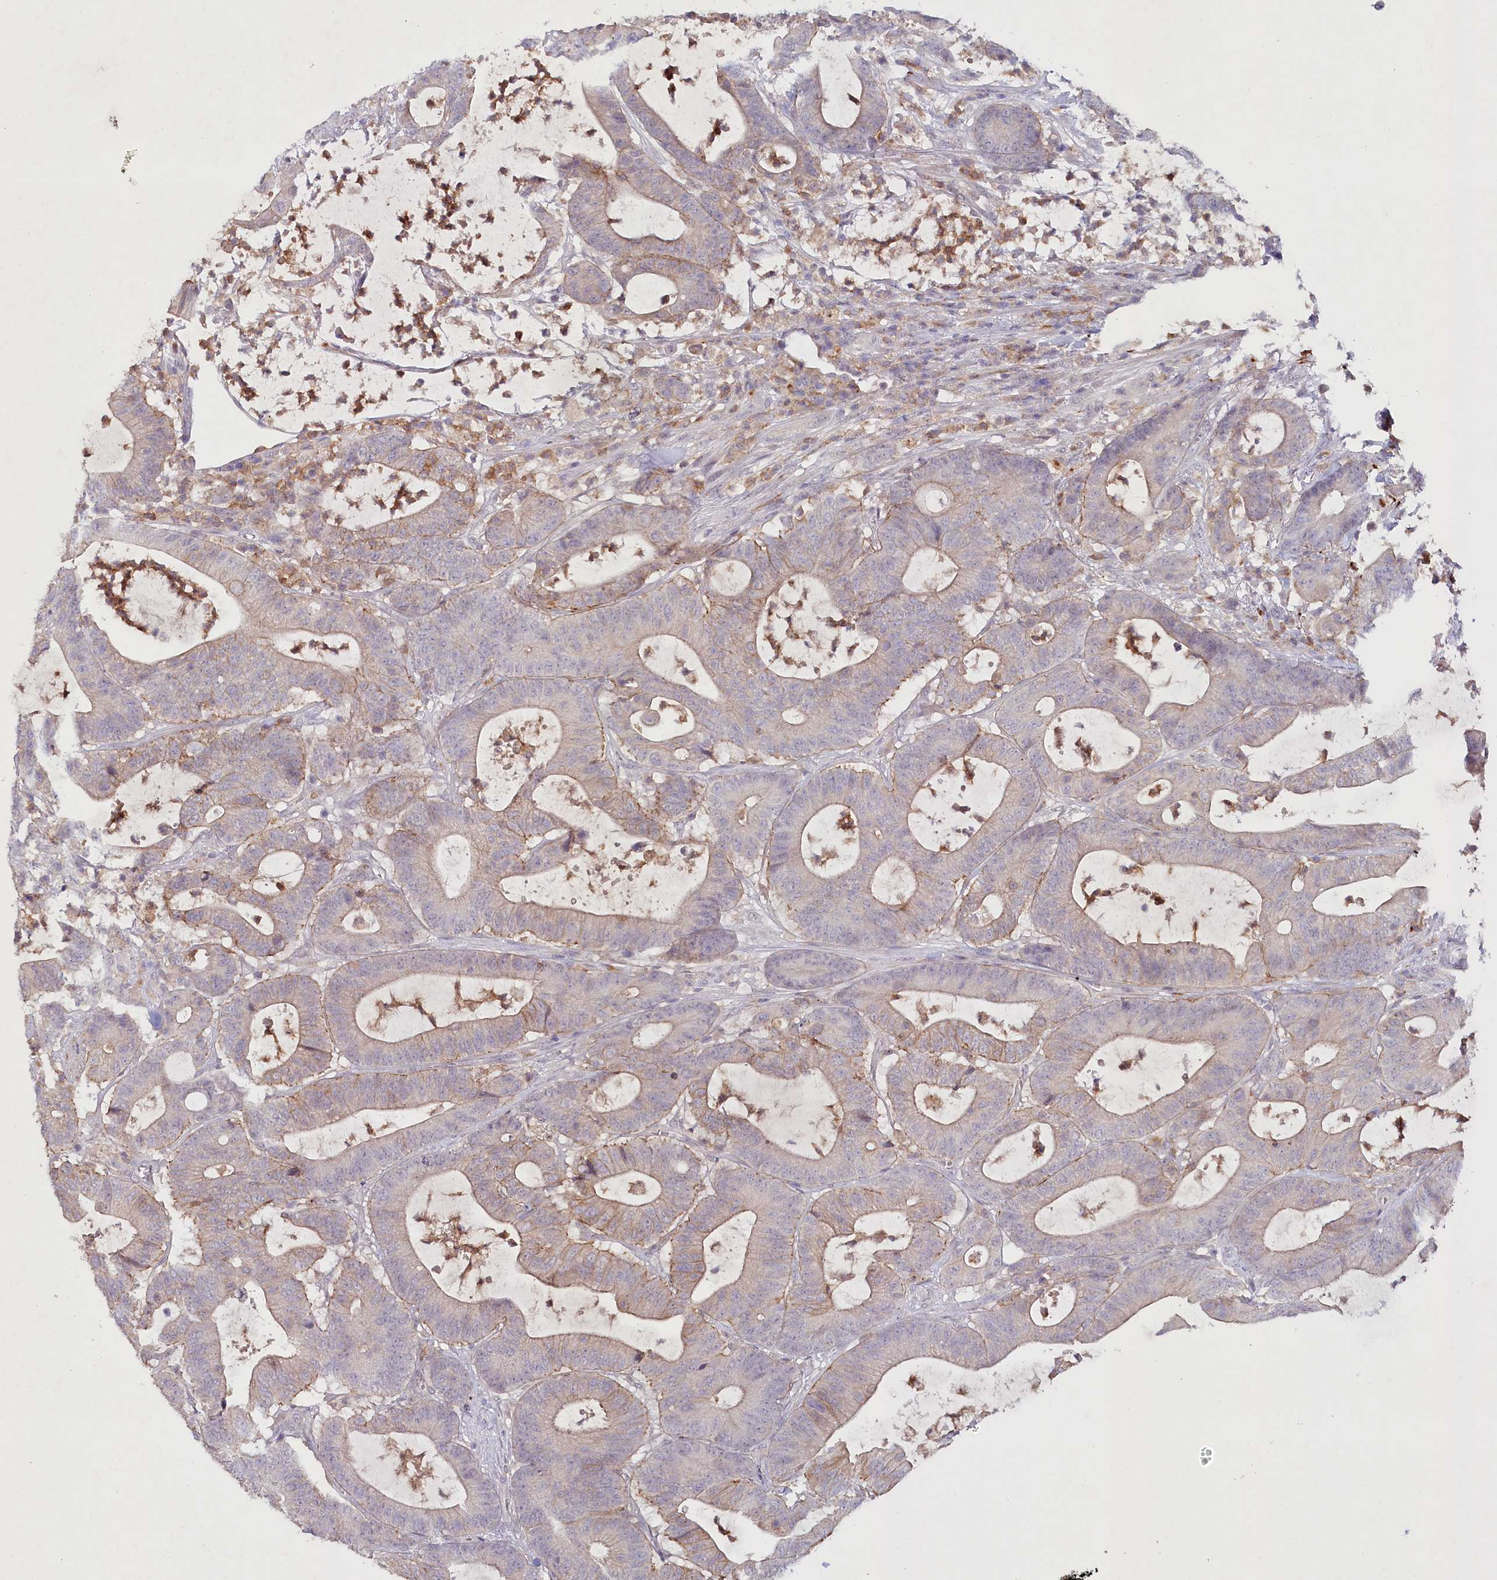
{"staining": {"intensity": "weak", "quantity": "25%-75%", "location": "cytoplasmic/membranous"}, "tissue": "colorectal cancer", "cell_type": "Tumor cells", "image_type": "cancer", "snomed": [{"axis": "morphology", "description": "Adenocarcinoma, NOS"}, {"axis": "topography", "description": "Colon"}], "caption": "Colorectal cancer tissue displays weak cytoplasmic/membranous positivity in about 25%-75% of tumor cells Immunohistochemistry stains the protein of interest in brown and the nuclei are stained blue.", "gene": "ALDH3B1", "patient": {"sex": "female", "age": 84}}